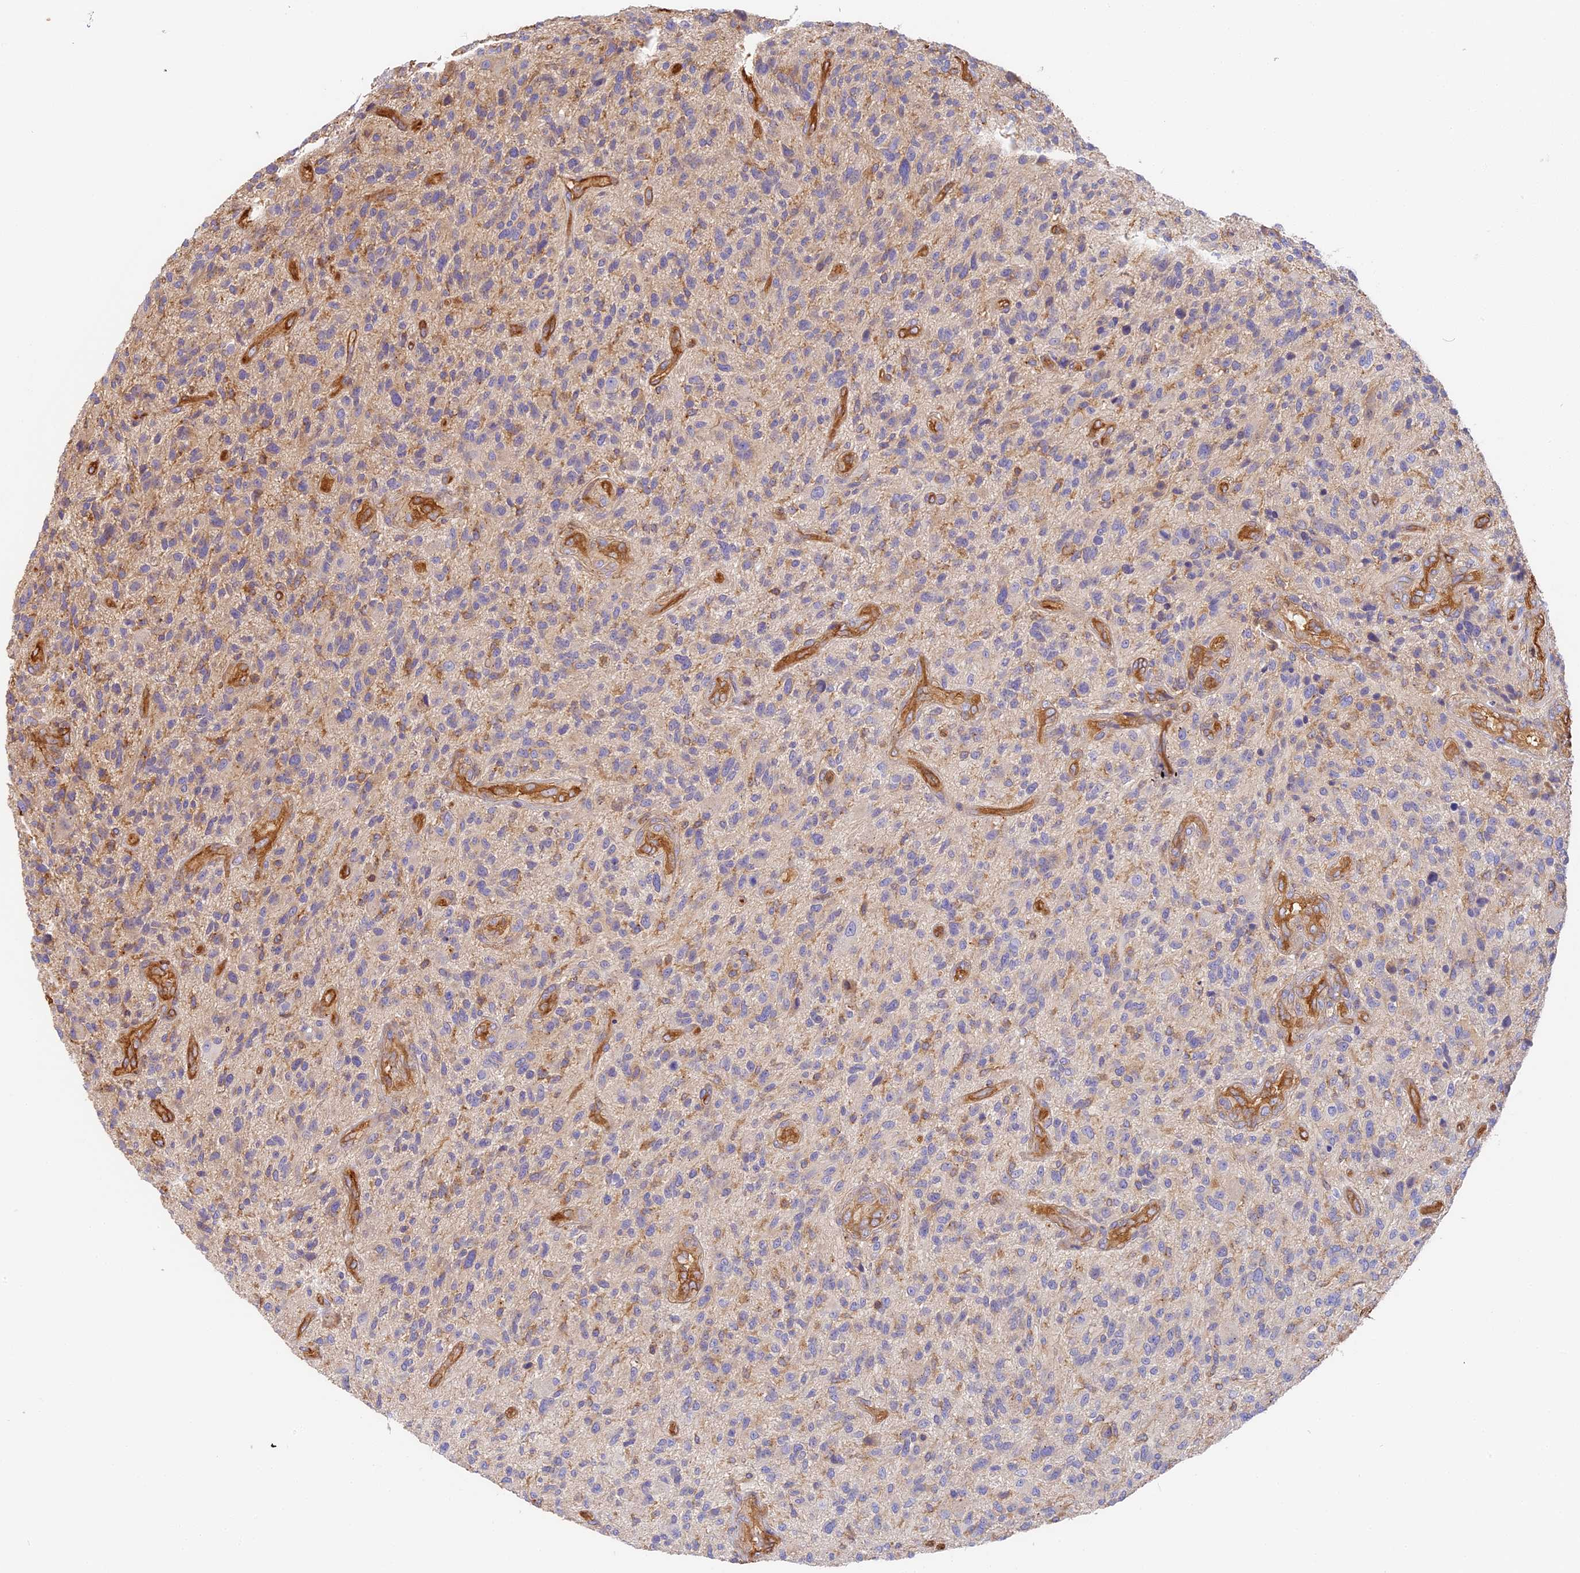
{"staining": {"intensity": "negative", "quantity": "none", "location": "none"}, "tissue": "glioma", "cell_type": "Tumor cells", "image_type": "cancer", "snomed": [{"axis": "morphology", "description": "Glioma, malignant, High grade"}, {"axis": "topography", "description": "Brain"}], "caption": "DAB immunohistochemical staining of glioma exhibits no significant positivity in tumor cells.", "gene": "VPS18", "patient": {"sex": "male", "age": 47}}